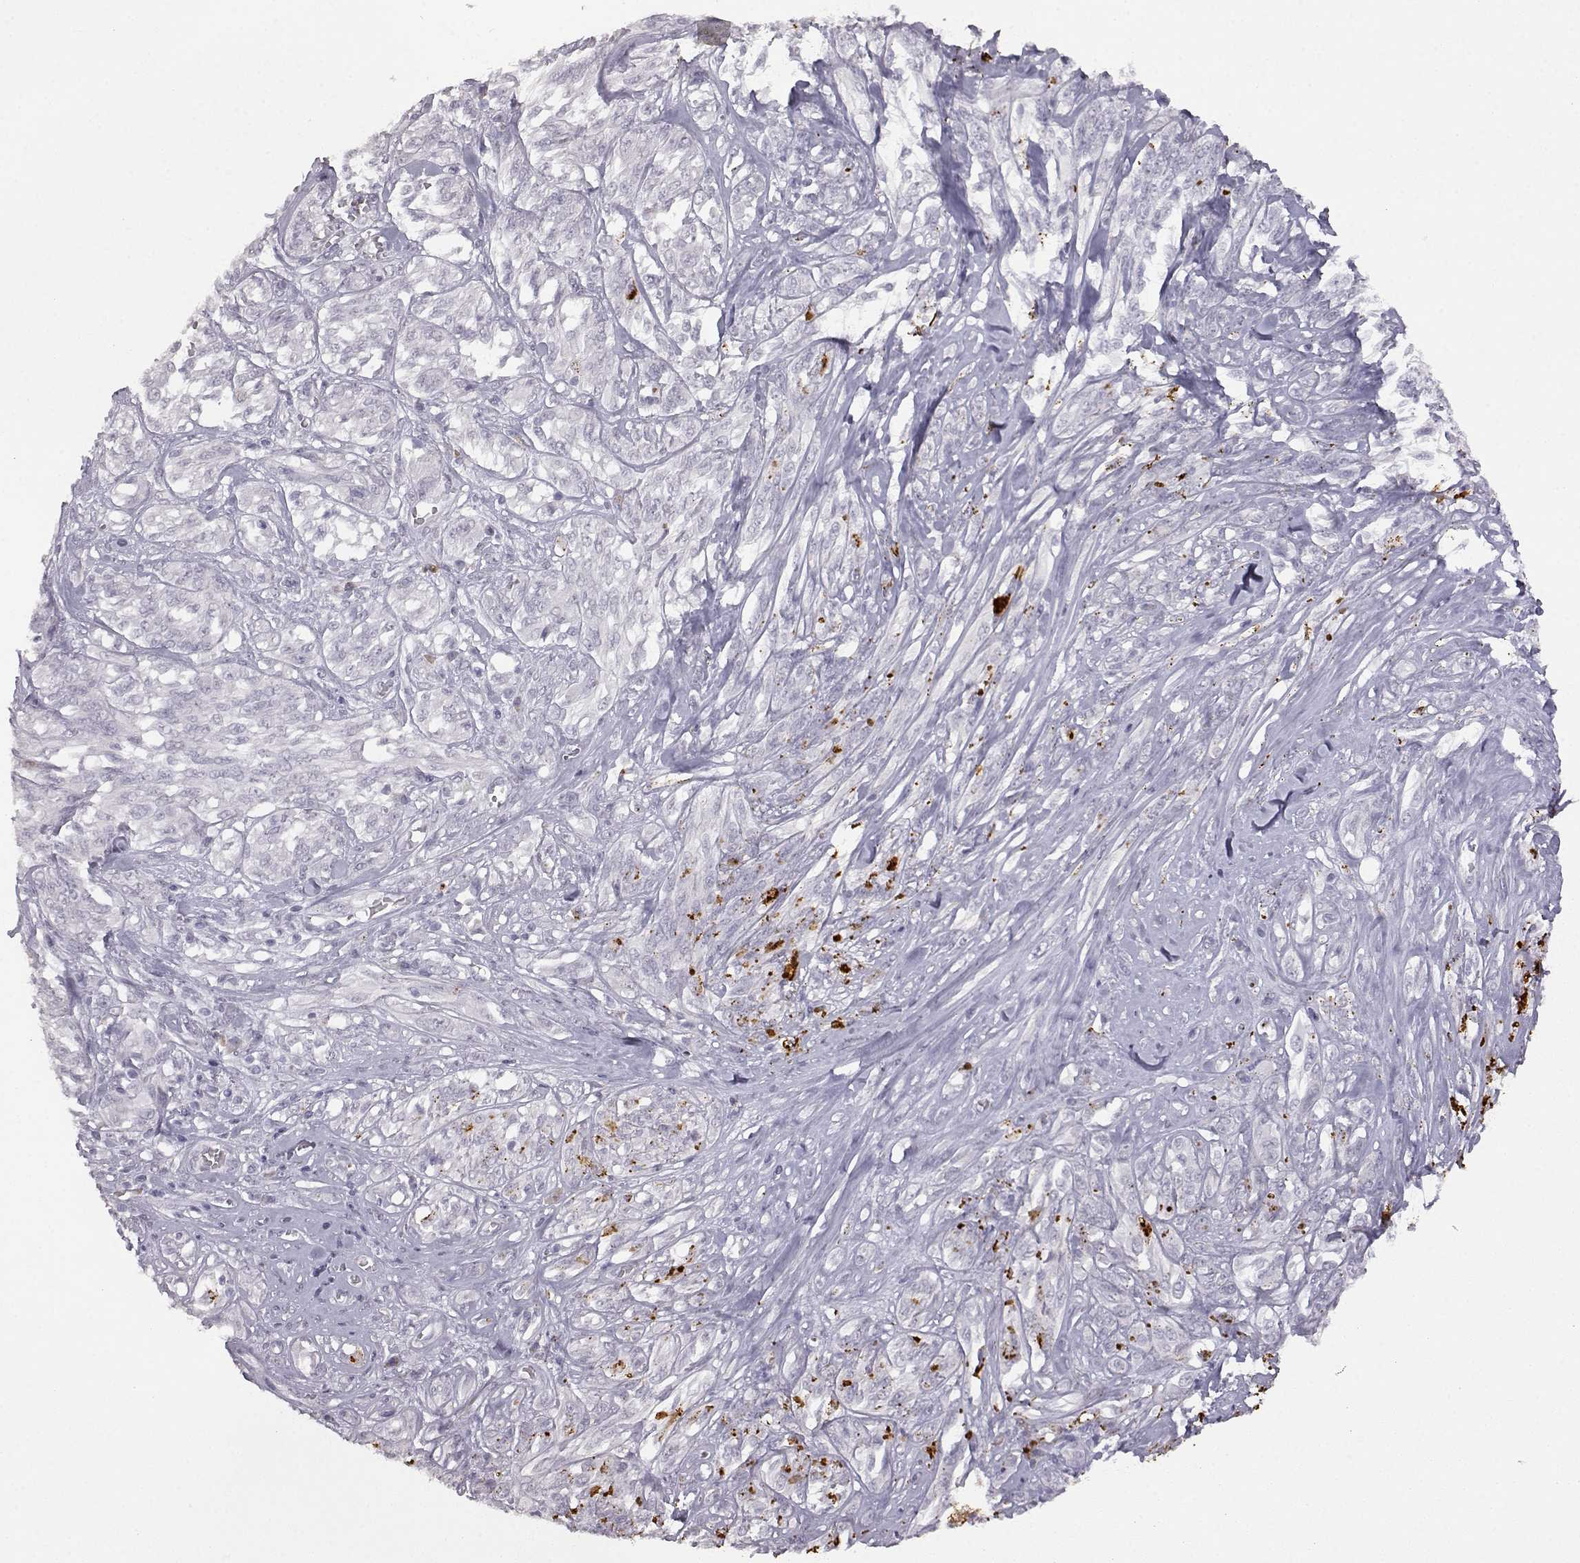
{"staining": {"intensity": "negative", "quantity": "none", "location": "none"}, "tissue": "melanoma", "cell_type": "Tumor cells", "image_type": "cancer", "snomed": [{"axis": "morphology", "description": "Malignant melanoma, NOS"}, {"axis": "topography", "description": "Skin"}], "caption": "Protein analysis of melanoma reveals no significant positivity in tumor cells.", "gene": "VGF", "patient": {"sex": "female", "age": 91}}